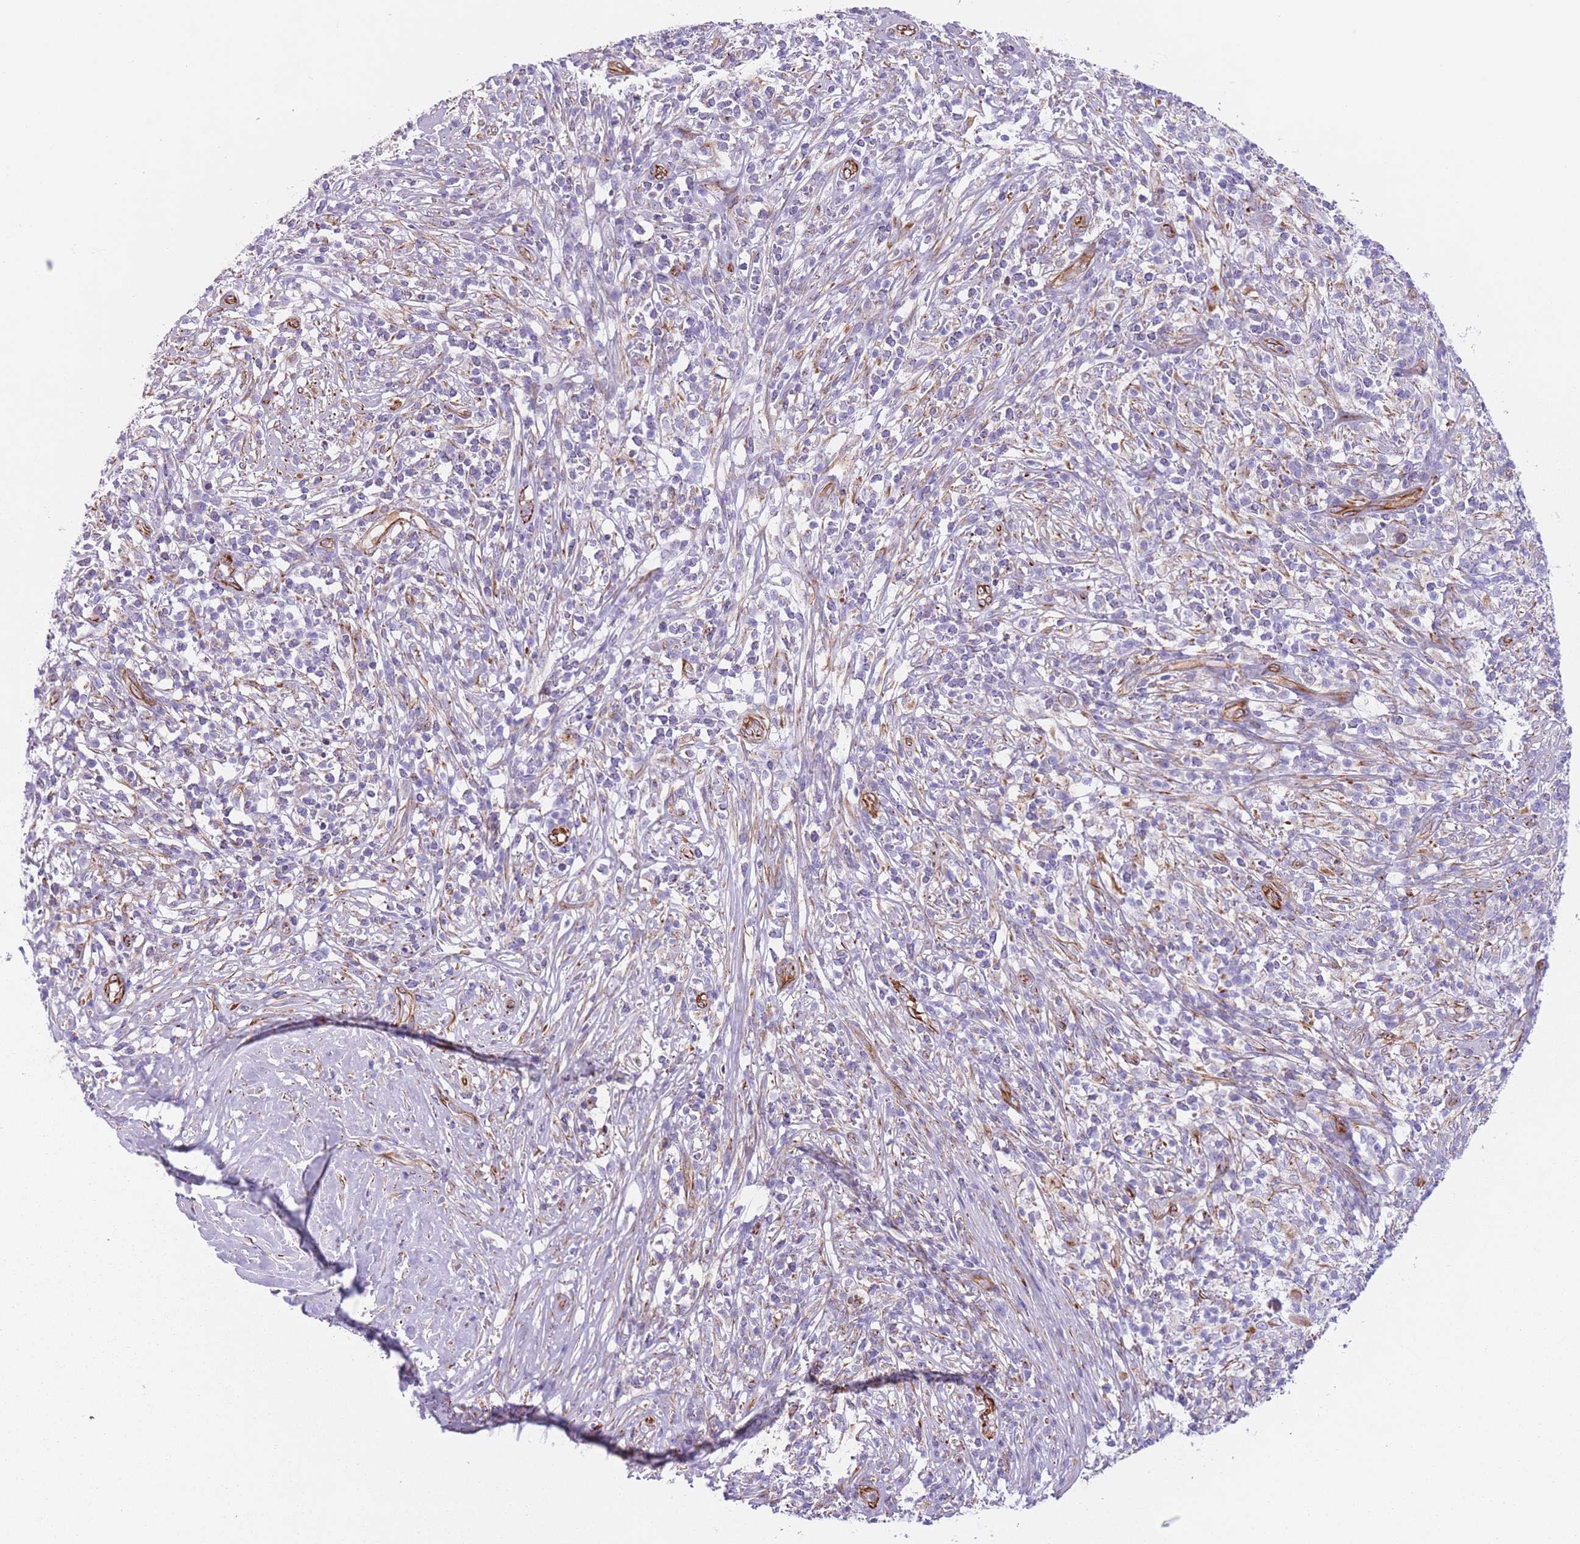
{"staining": {"intensity": "negative", "quantity": "none", "location": "none"}, "tissue": "melanoma", "cell_type": "Tumor cells", "image_type": "cancer", "snomed": [{"axis": "morphology", "description": "Malignant melanoma, NOS"}, {"axis": "topography", "description": "Skin"}], "caption": "A photomicrograph of malignant melanoma stained for a protein demonstrates no brown staining in tumor cells. (Stains: DAB (3,3'-diaminobenzidine) immunohistochemistry (IHC) with hematoxylin counter stain, Microscopy: brightfield microscopy at high magnification).", "gene": "PTCD1", "patient": {"sex": "male", "age": 66}}